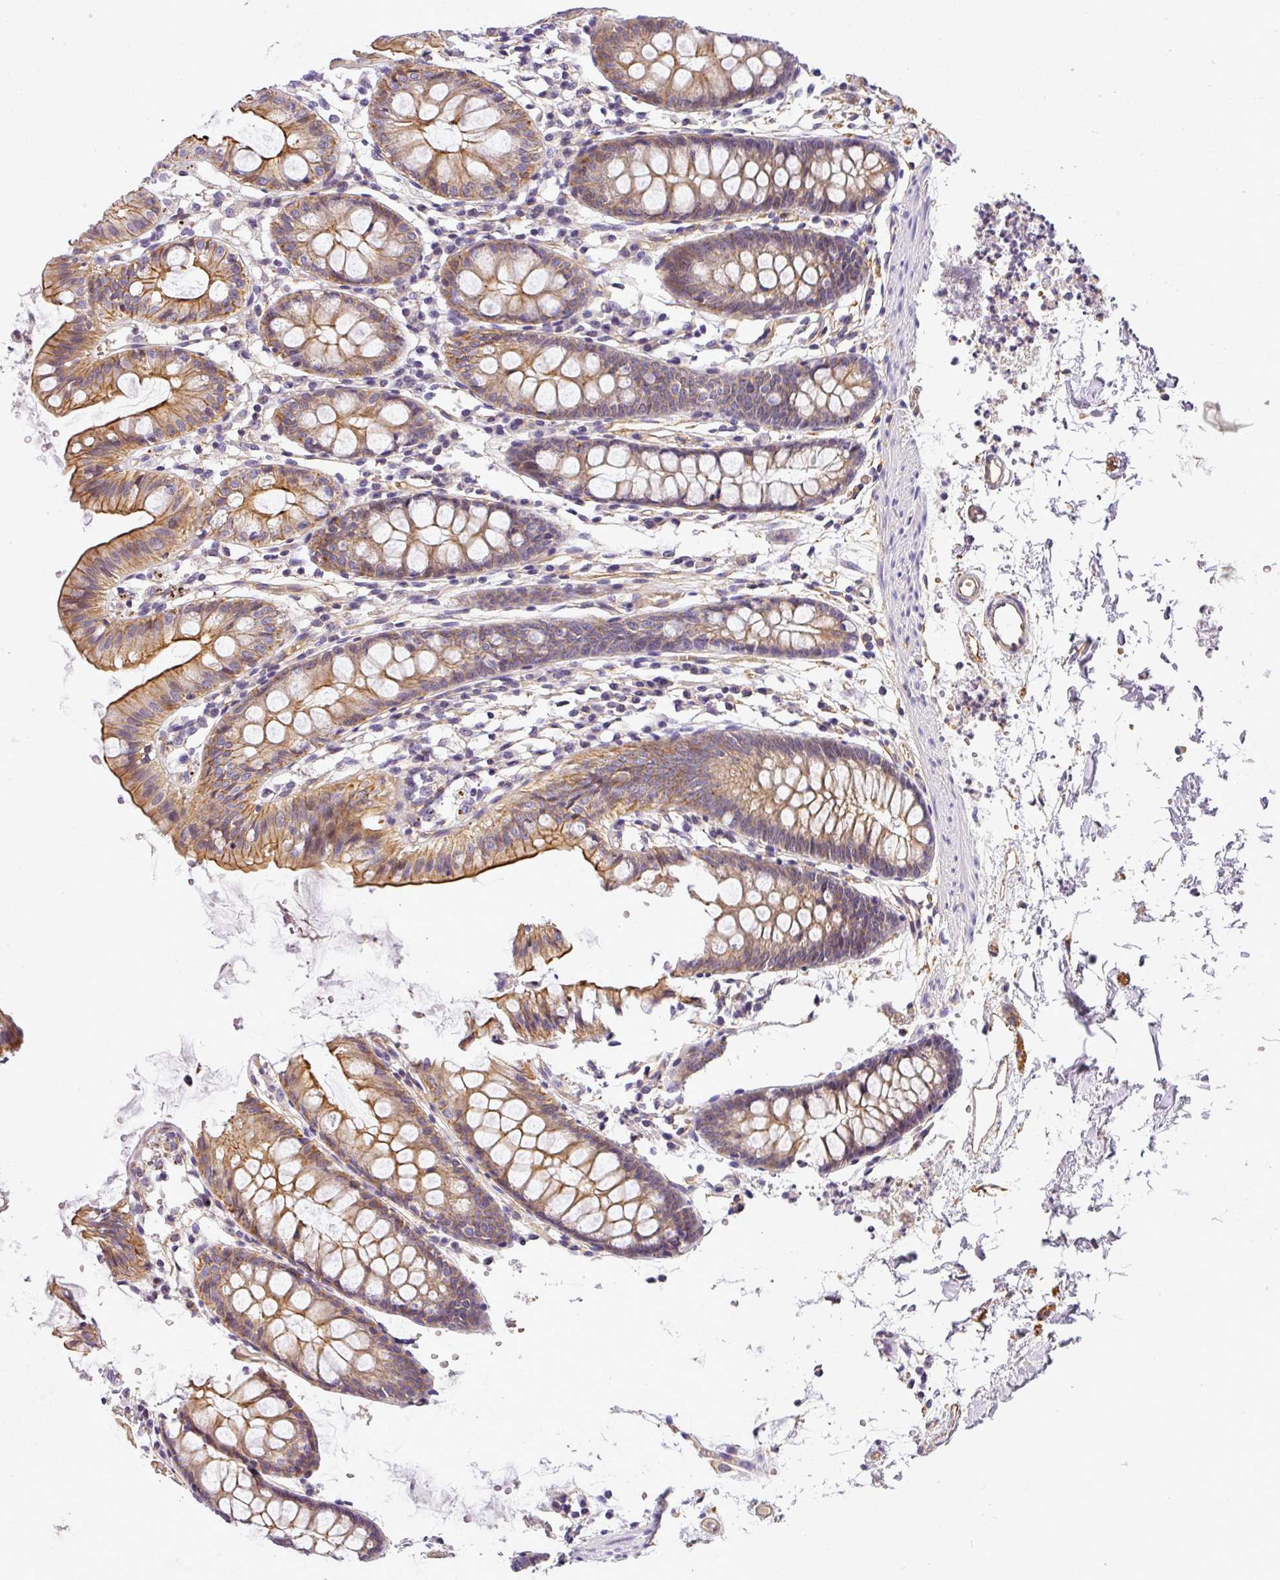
{"staining": {"intensity": "weak", "quantity": ">75%", "location": "cytoplasmic/membranous"}, "tissue": "colon", "cell_type": "Endothelial cells", "image_type": "normal", "snomed": [{"axis": "morphology", "description": "Normal tissue, NOS"}, {"axis": "topography", "description": "Colon"}], "caption": "Protein expression analysis of normal colon exhibits weak cytoplasmic/membranous positivity in about >75% of endothelial cells.", "gene": "OR11H4", "patient": {"sex": "female", "age": 84}}